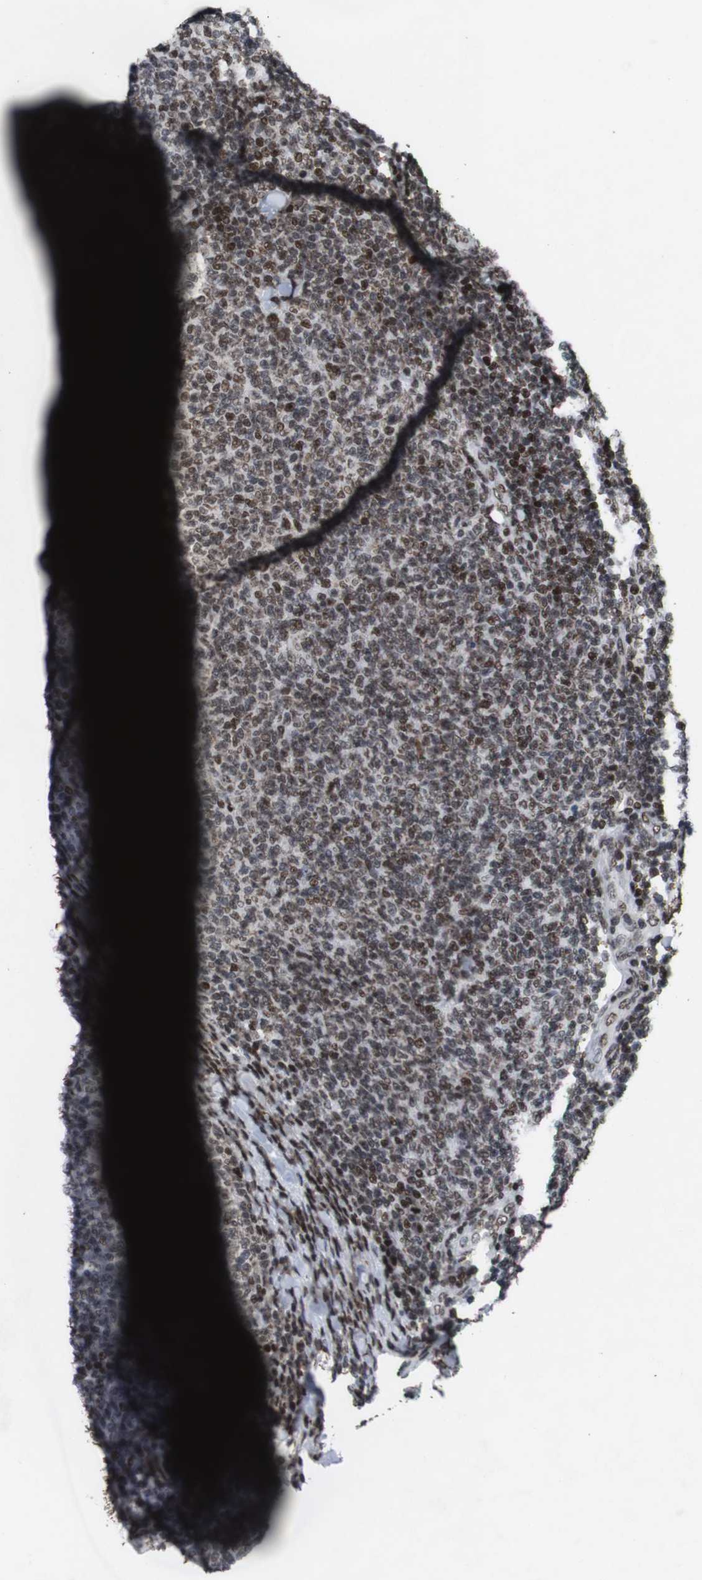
{"staining": {"intensity": "strong", "quantity": "25%-75%", "location": "nuclear"}, "tissue": "lymphoma", "cell_type": "Tumor cells", "image_type": "cancer", "snomed": [{"axis": "morphology", "description": "Malignant lymphoma, non-Hodgkin's type, Low grade"}, {"axis": "topography", "description": "Lymph node"}], "caption": "Protein staining exhibits strong nuclear positivity in about 25%-75% of tumor cells in lymphoma. (IHC, brightfield microscopy, high magnification).", "gene": "MAGEH1", "patient": {"sex": "male", "age": 66}}